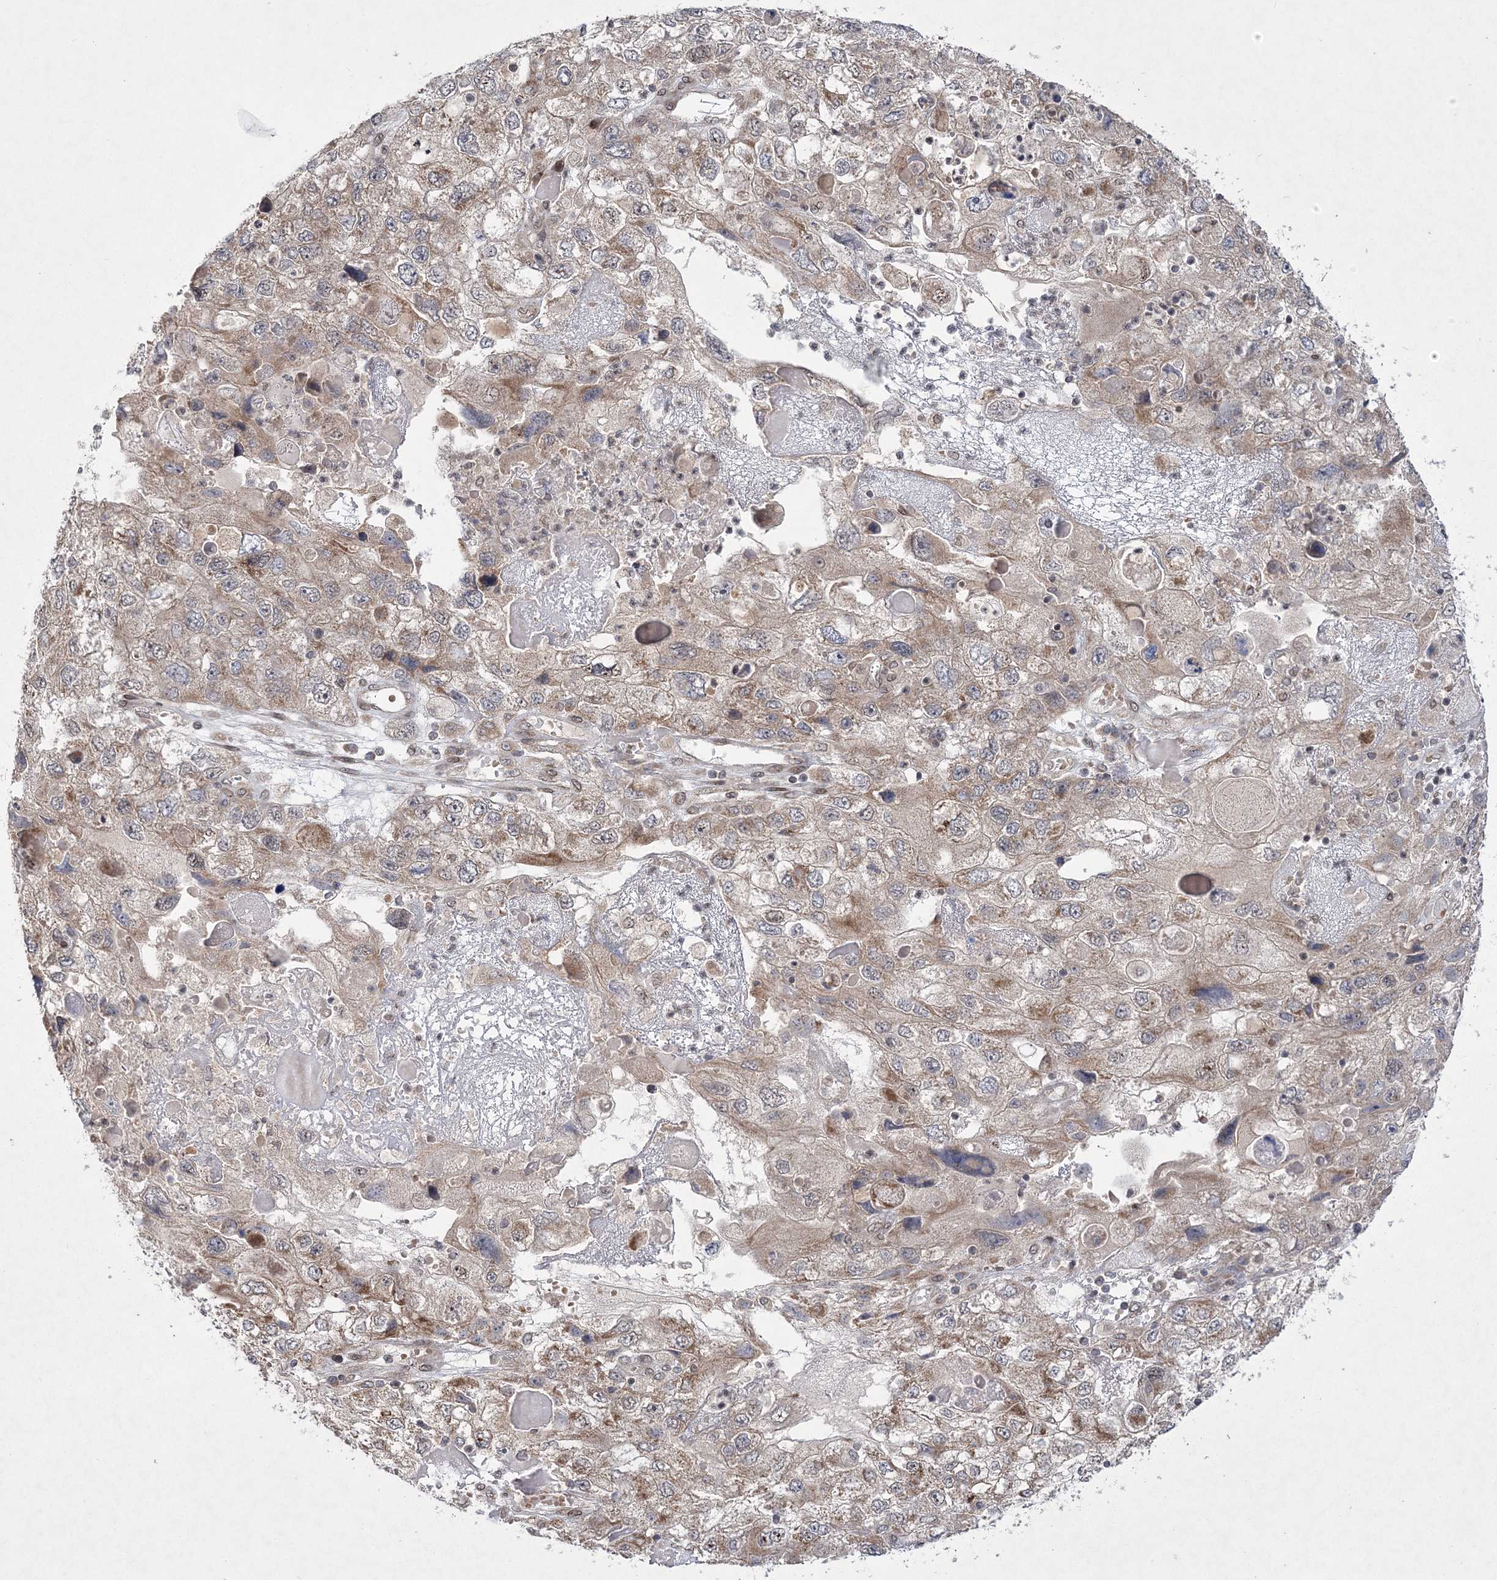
{"staining": {"intensity": "weak", "quantity": ">75%", "location": "cytoplasmic/membranous"}, "tissue": "endometrial cancer", "cell_type": "Tumor cells", "image_type": "cancer", "snomed": [{"axis": "morphology", "description": "Adenocarcinoma, NOS"}, {"axis": "topography", "description": "Endometrium"}], "caption": "Brown immunohistochemical staining in human endometrial cancer shows weak cytoplasmic/membranous expression in about >75% of tumor cells.", "gene": "DNAJC27", "patient": {"sex": "female", "age": 49}}